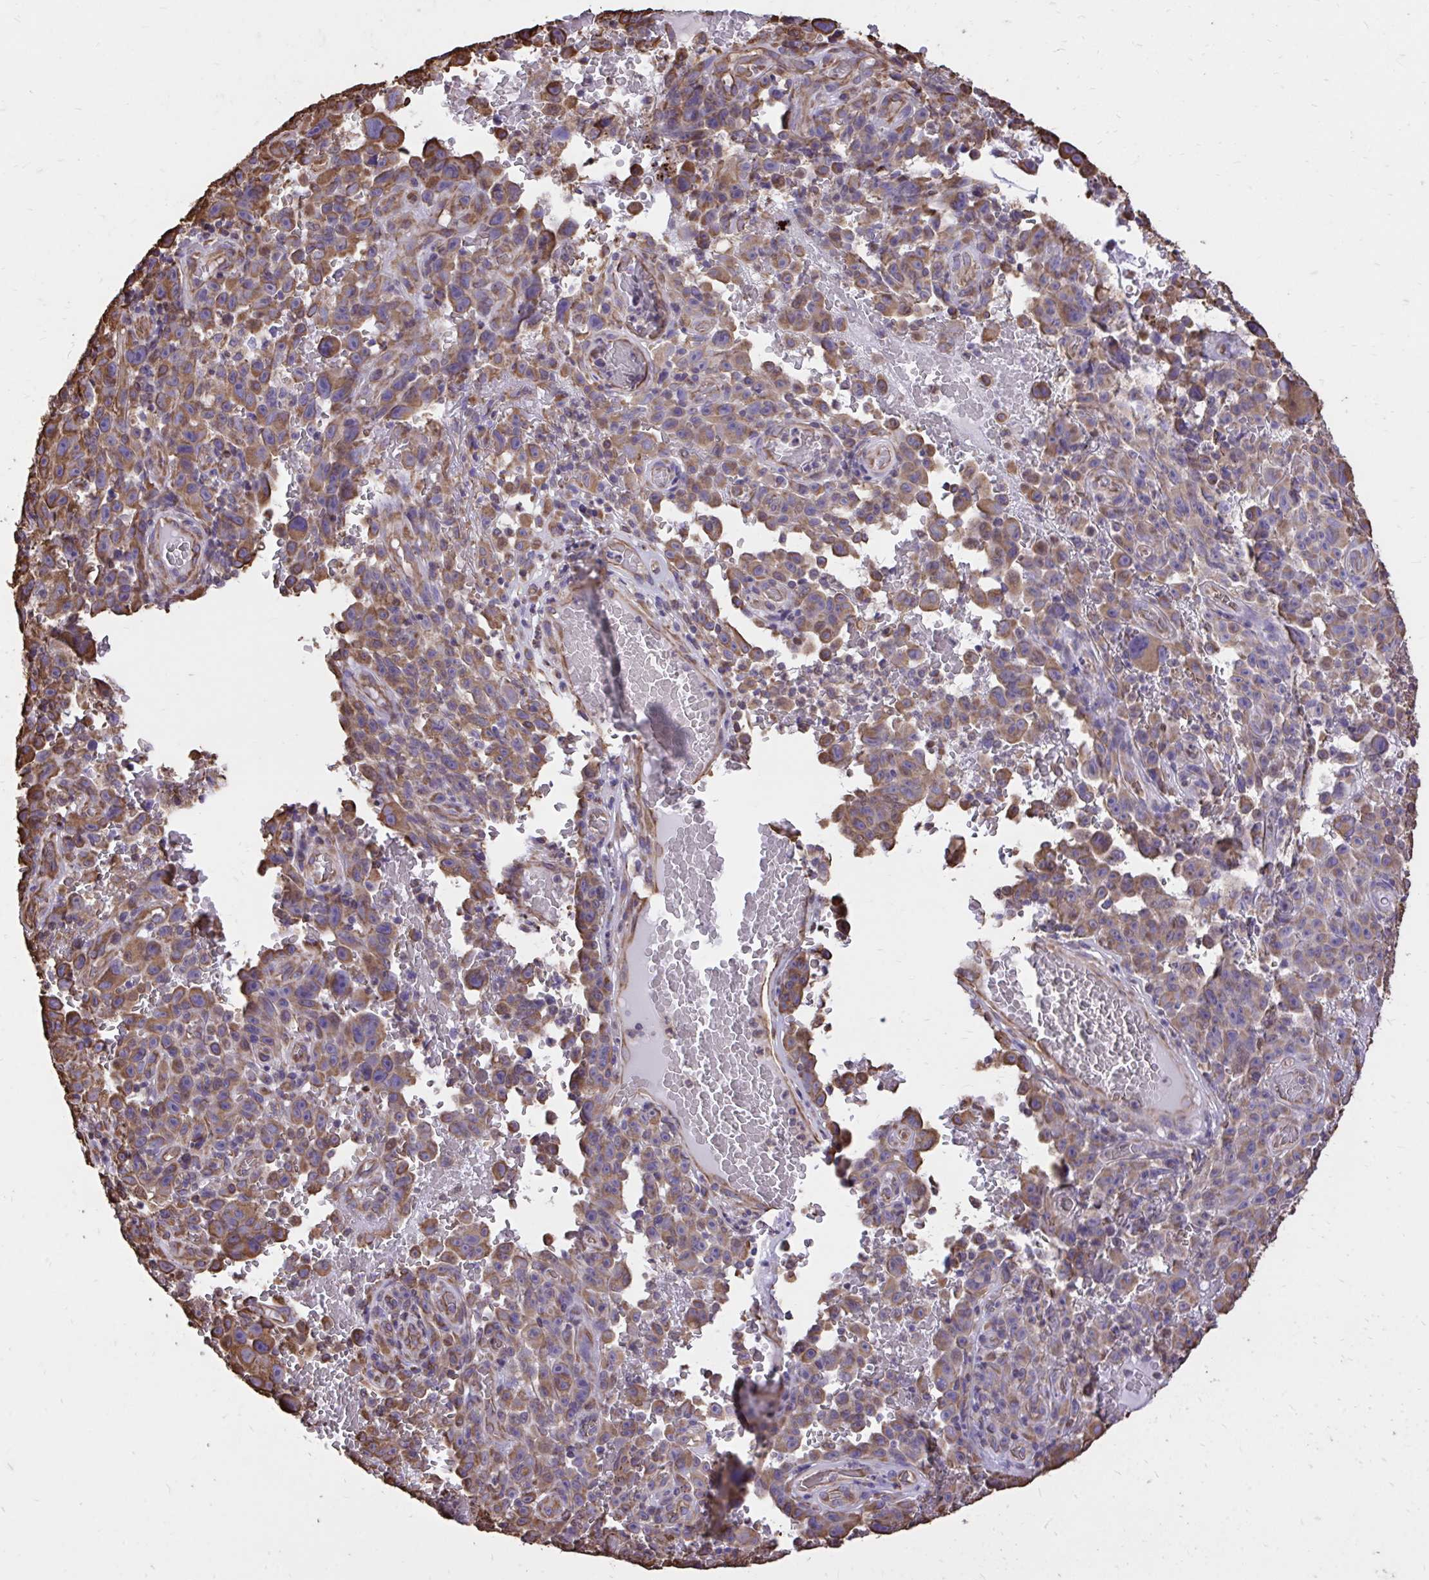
{"staining": {"intensity": "moderate", "quantity": ">75%", "location": "cytoplasmic/membranous"}, "tissue": "melanoma", "cell_type": "Tumor cells", "image_type": "cancer", "snomed": [{"axis": "morphology", "description": "Malignant melanoma, NOS"}, {"axis": "topography", "description": "Skin"}], "caption": "Immunohistochemistry micrograph of neoplastic tissue: human malignant melanoma stained using IHC demonstrates medium levels of moderate protein expression localized specifically in the cytoplasmic/membranous of tumor cells, appearing as a cytoplasmic/membranous brown color.", "gene": "RNF103", "patient": {"sex": "female", "age": 82}}